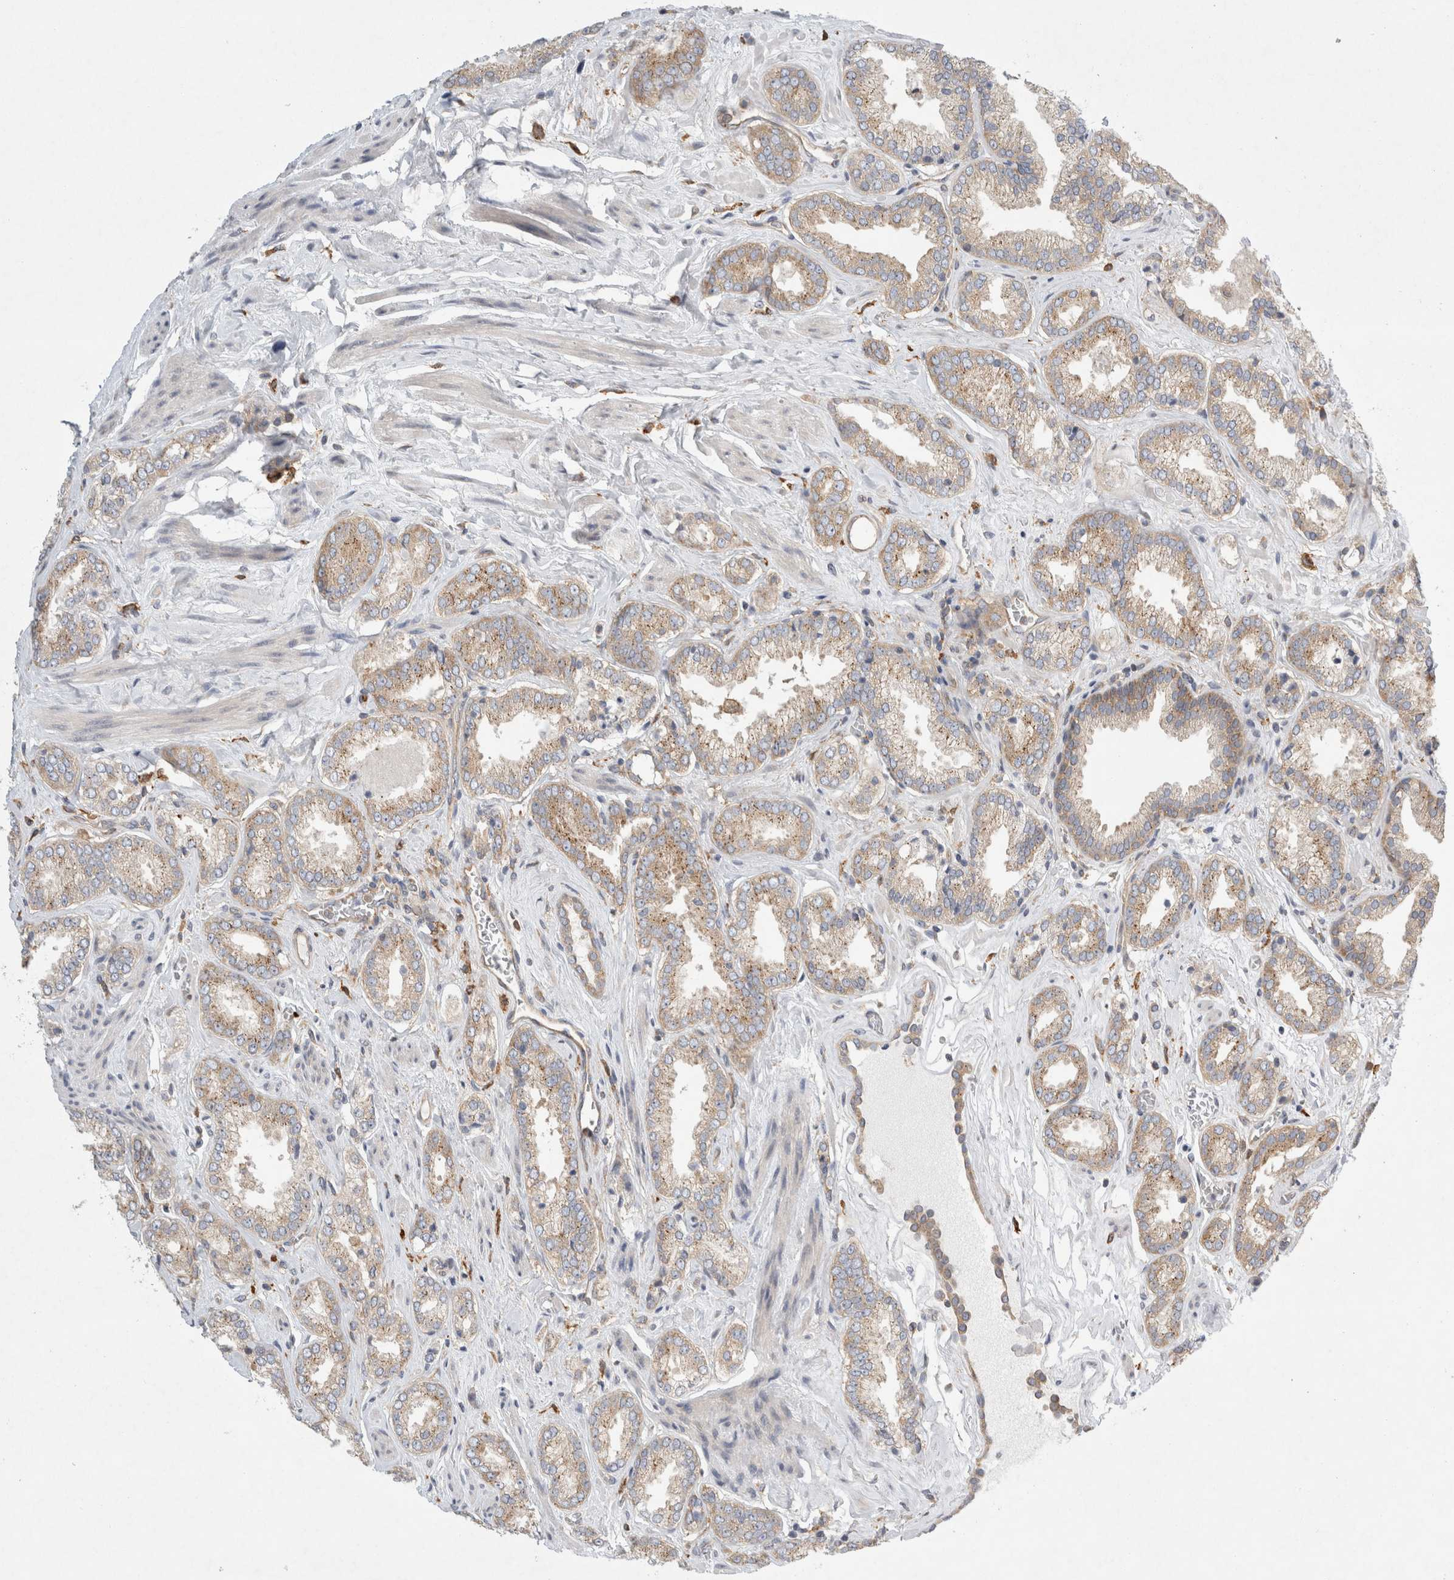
{"staining": {"intensity": "moderate", "quantity": ">75%", "location": "cytoplasmic/membranous"}, "tissue": "prostate cancer", "cell_type": "Tumor cells", "image_type": "cancer", "snomed": [{"axis": "morphology", "description": "Adenocarcinoma, Low grade"}, {"axis": "topography", "description": "Prostate"}], "caption": "Prostate cancer stained for a protein (brown) demonstrates moderate cytoplasmic/membranous positive positivity in approximately >75% of tumor cells.", "gene": "CDCA7L", "patient": {"sex": "male", "age": 62}}